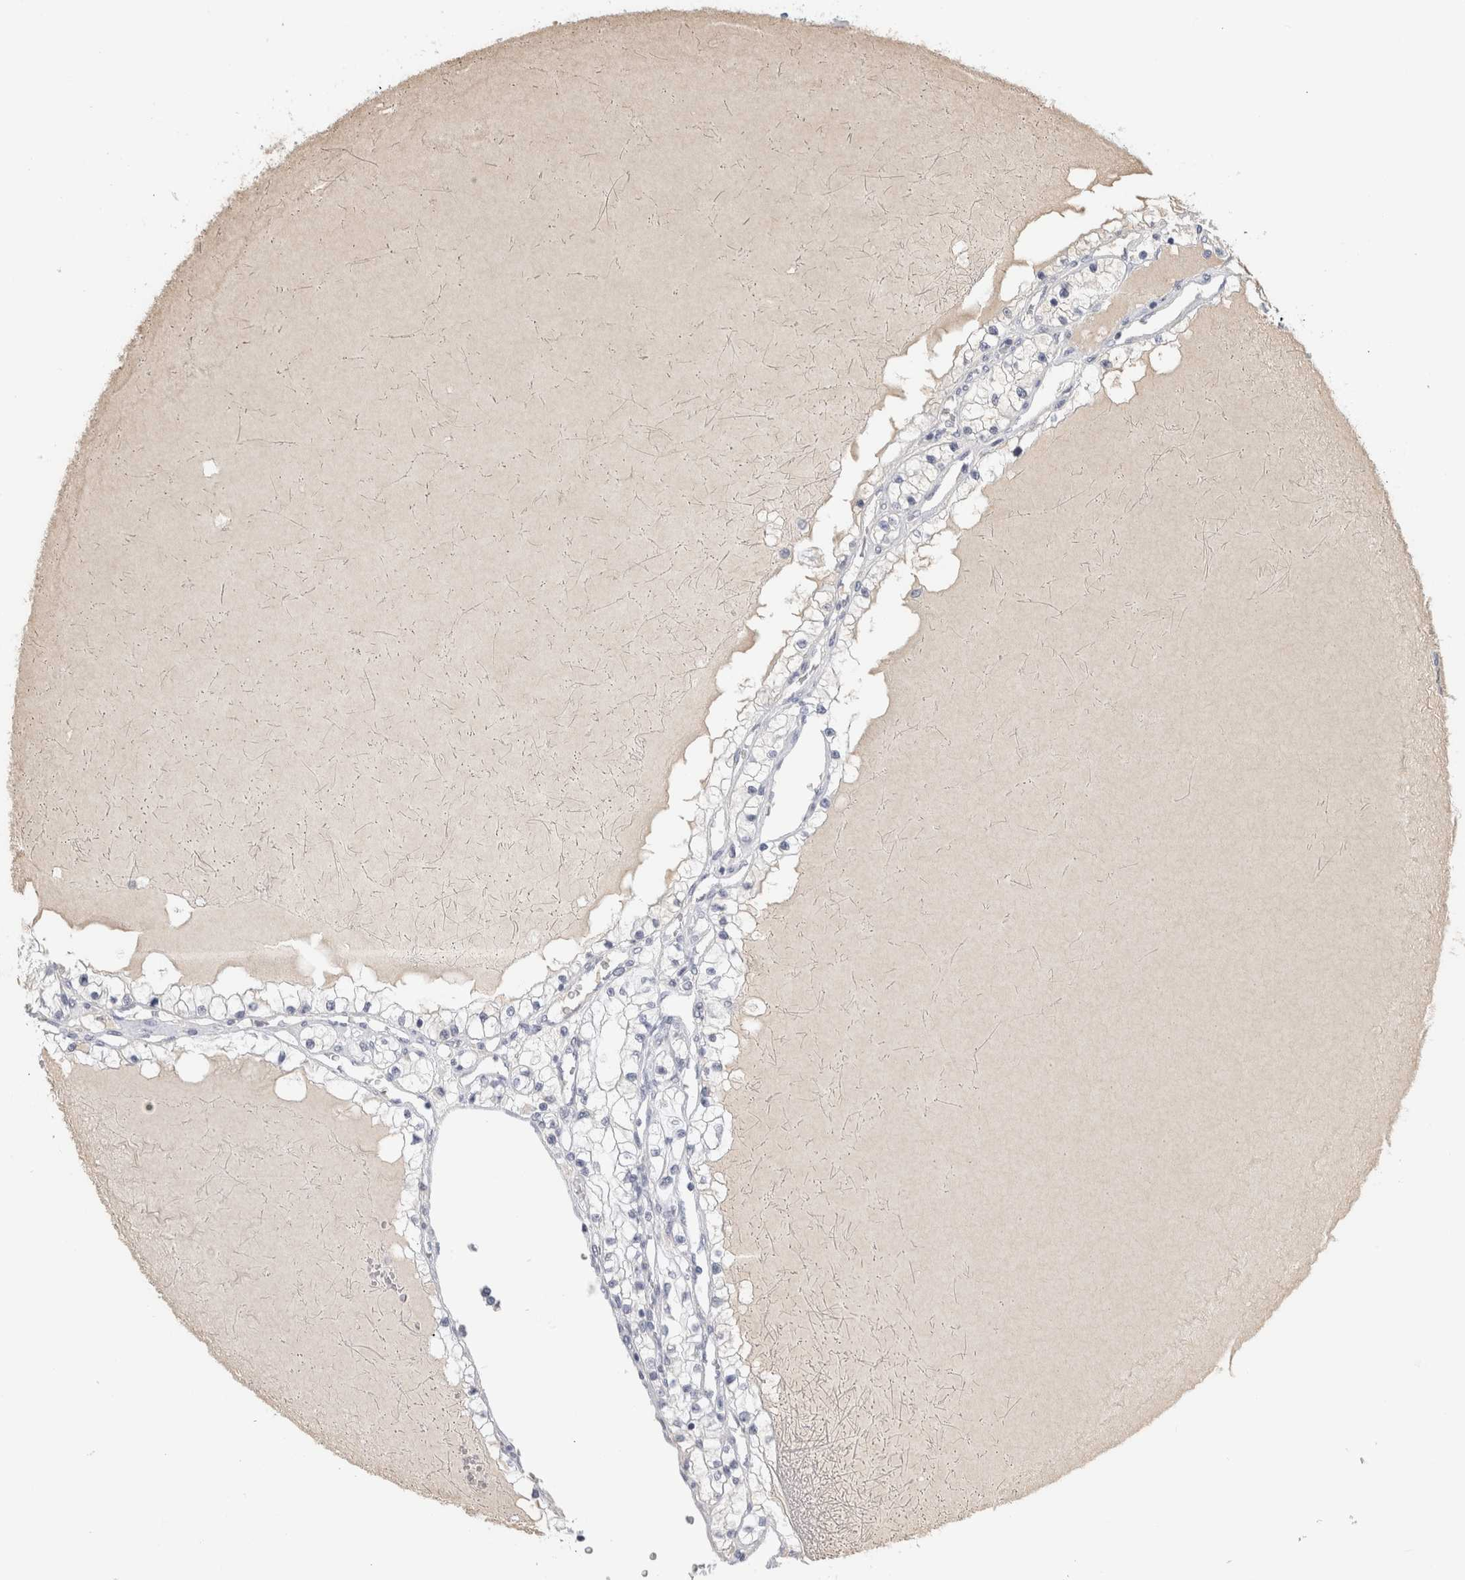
{"staining": {"intensity": "negative", "quantity": "none", "location": "none"}, "tissue": "renal cancer", "cell_type": "Tumor cells", "image_type": "cancer", "snomed": [{"axis": "morphology", "description": "Adenocarcinoma, NOS"}, {"axis": "topography", "description": "Kidney"}], "caption": "This is an immunohistochemistry (IHC) photomicrograph of adenocarcinoma (renal). There is no positivity in tumor cells.", "gene": "TSPAN8", "patient": {"sex": "male", "age": 68}}